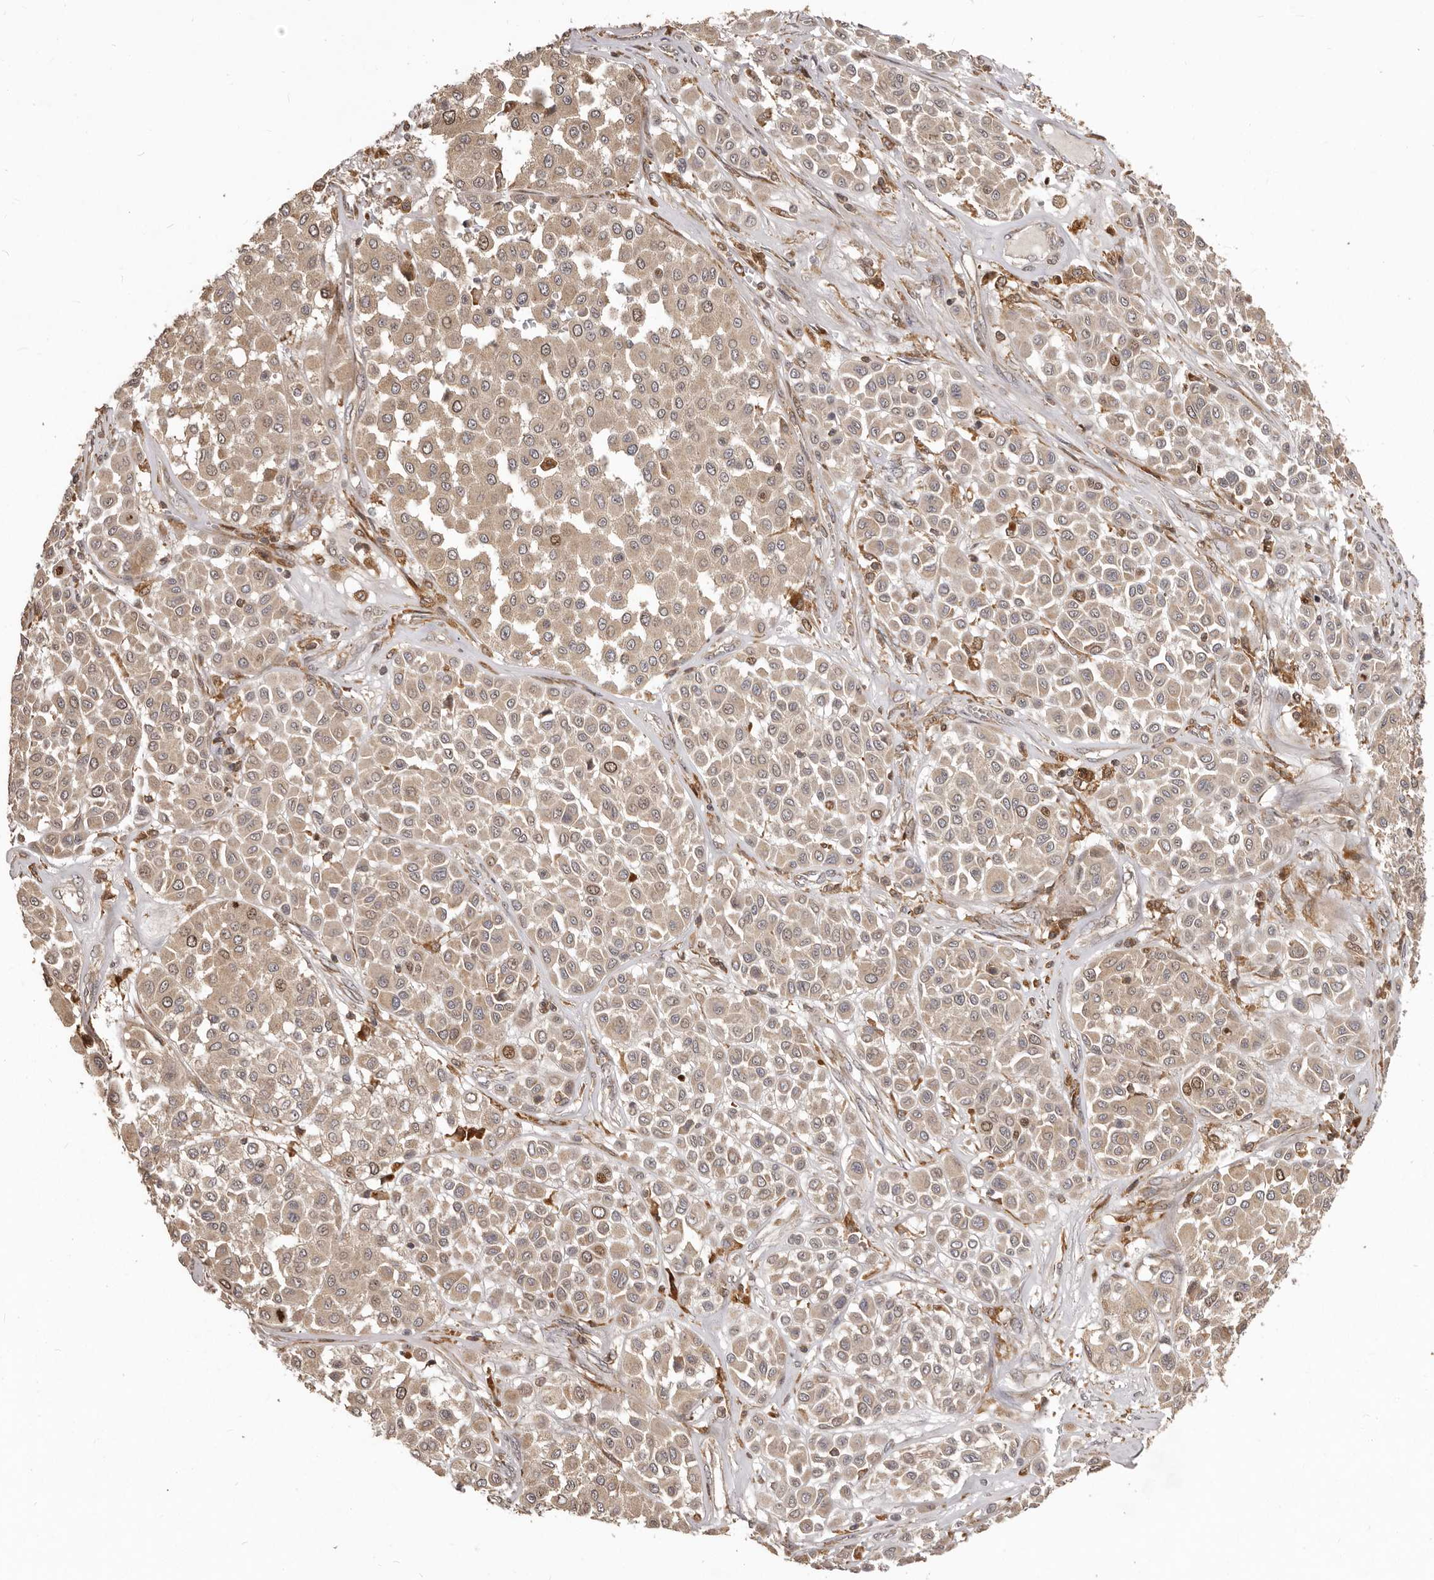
{"staining": {"intensity": "weak", "quantity": ">75%", "location": "cytoplasmic/membranous,nuclear"}, "tissue": "melanoma", "cell_type": "Tumor cells", "image_type": "cancer", "snomed": [{"axis": "morphology", "description": "Malignant melanoma, Metastatic site"}, {"axis": "topography", "description": "Soft tissue"}], "caption": "The histopathology image shows immunohistochemical staining of malignant melanoma (metastatic site). There is weak cytoplasmic/membranous and nuclear expression is seen in about >75% of tumor cells.", "gene": "RNF187", "patient": {"sex": "male", "age": 41}}